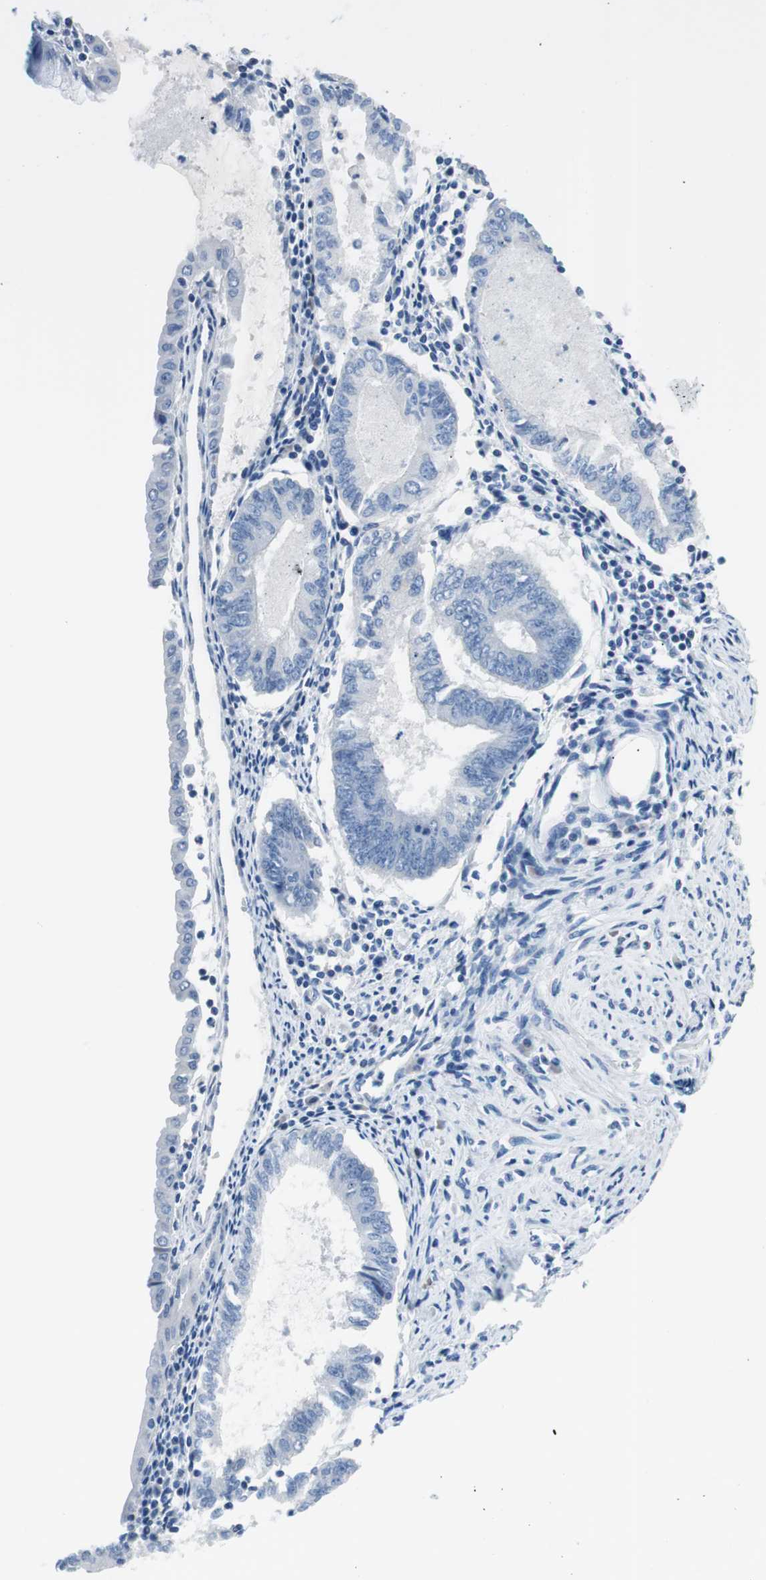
{"staining": {"intensity": "negative", "quantity": "none", "location": "none"}, "tissue": "endometrial cancer", "cell_type": "Tumor cells", "image_type": "cancer", "snomed": [{"axis": "morphology", "description": "Adenocarcinoma, NOS"}, {"axis": "topography", "description": "Endometrium"}], "caption": "Endometrial cancer stained for a protein using immunohistochemistry (IHC) reveals no staining tumor cells.", "gene": "EVA1A", "patient": {"sex": "female", "age": 86}}